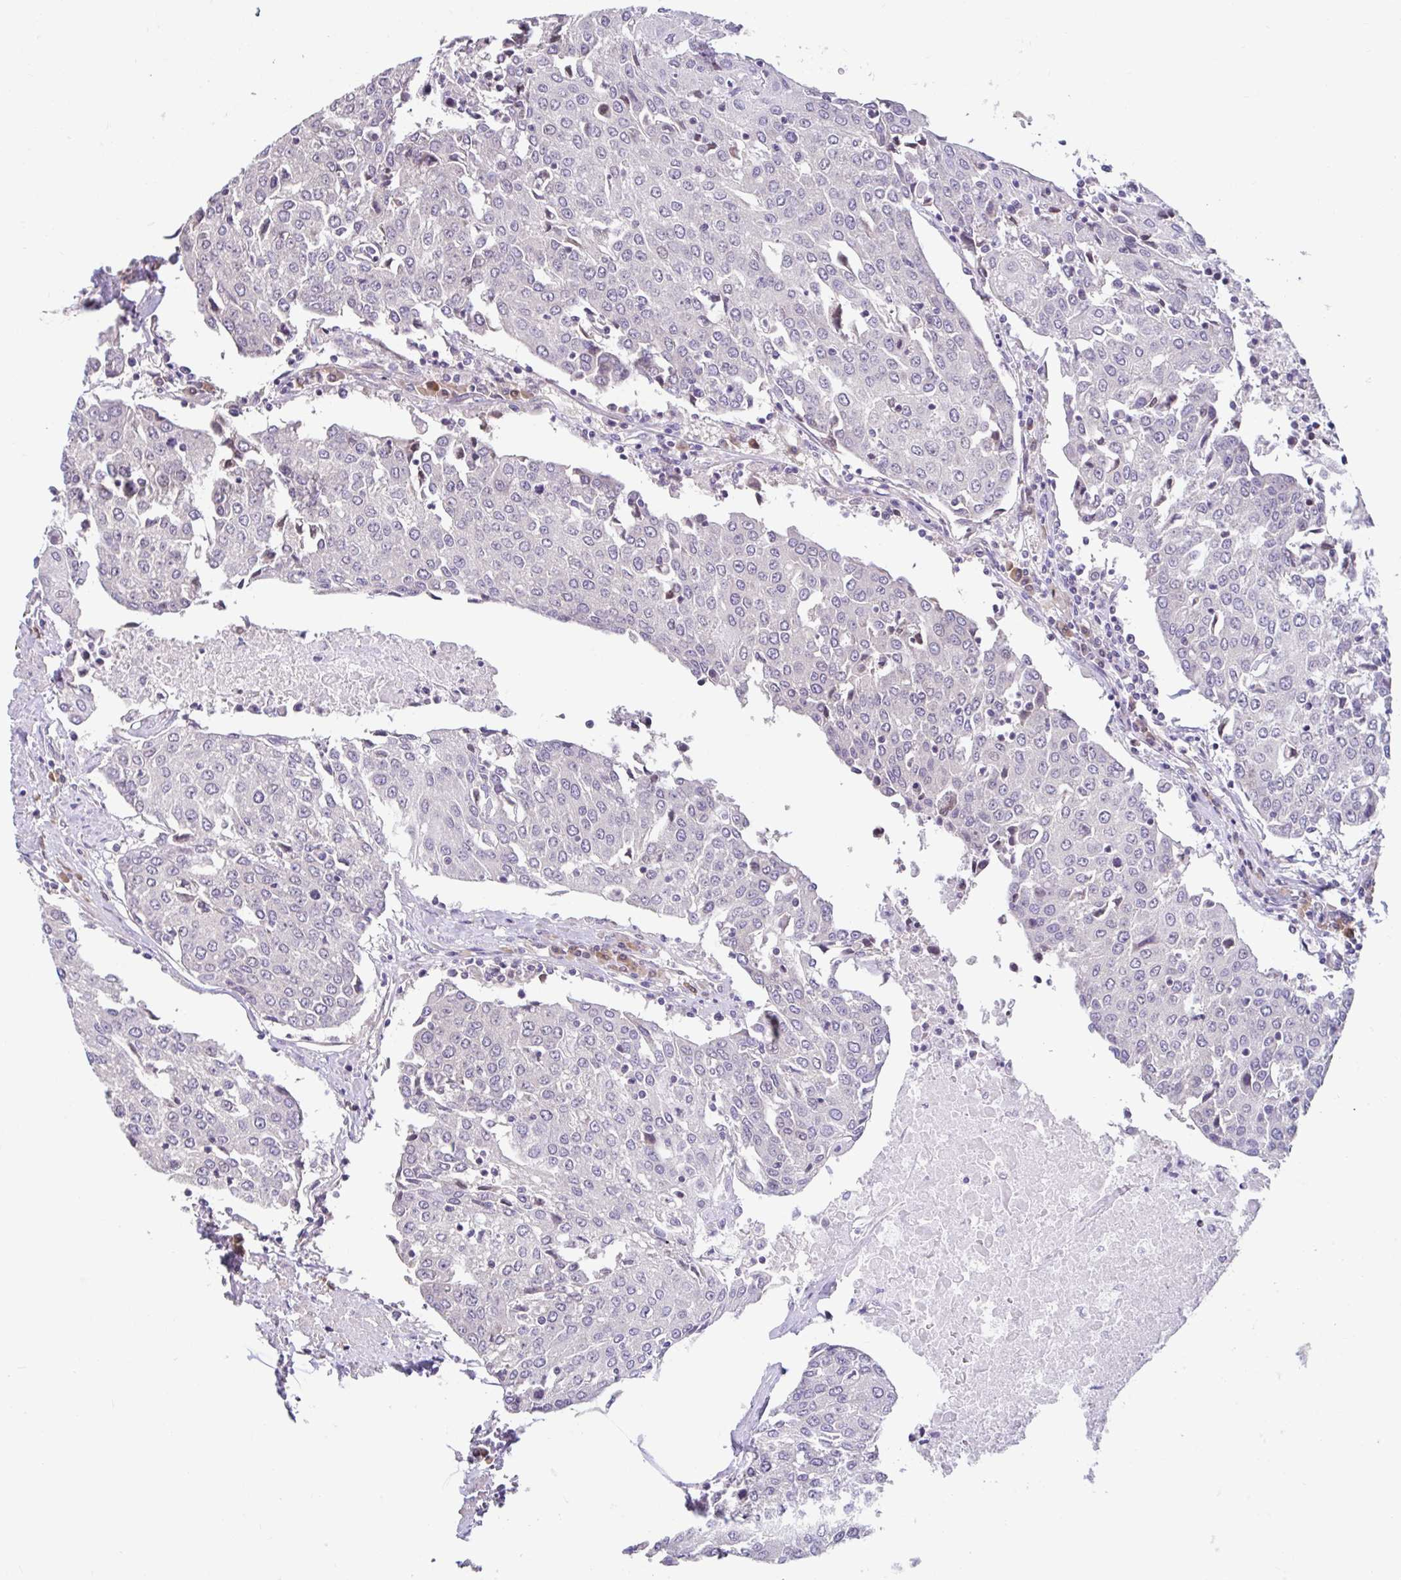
{"staining": {"intensity": "negative", "quantity": "none", "location": "none"}, "tissue": "urothelial cancer", "cell_type": "Tumor cells", "image_type": "cancer", "snomed": [{"axis": "morphology", "description": "Urothelial carcinoma, High grade"}, {"axis": "topography", "description": "Urinary bladder"}], "caption": "Protein analysis of urothelial cancer exhibits no significant positivity in tumor cells. Nuclei are stained in blue.", "gene": "NT5C1B", "patient": {"sex": "female", "age": 85}}